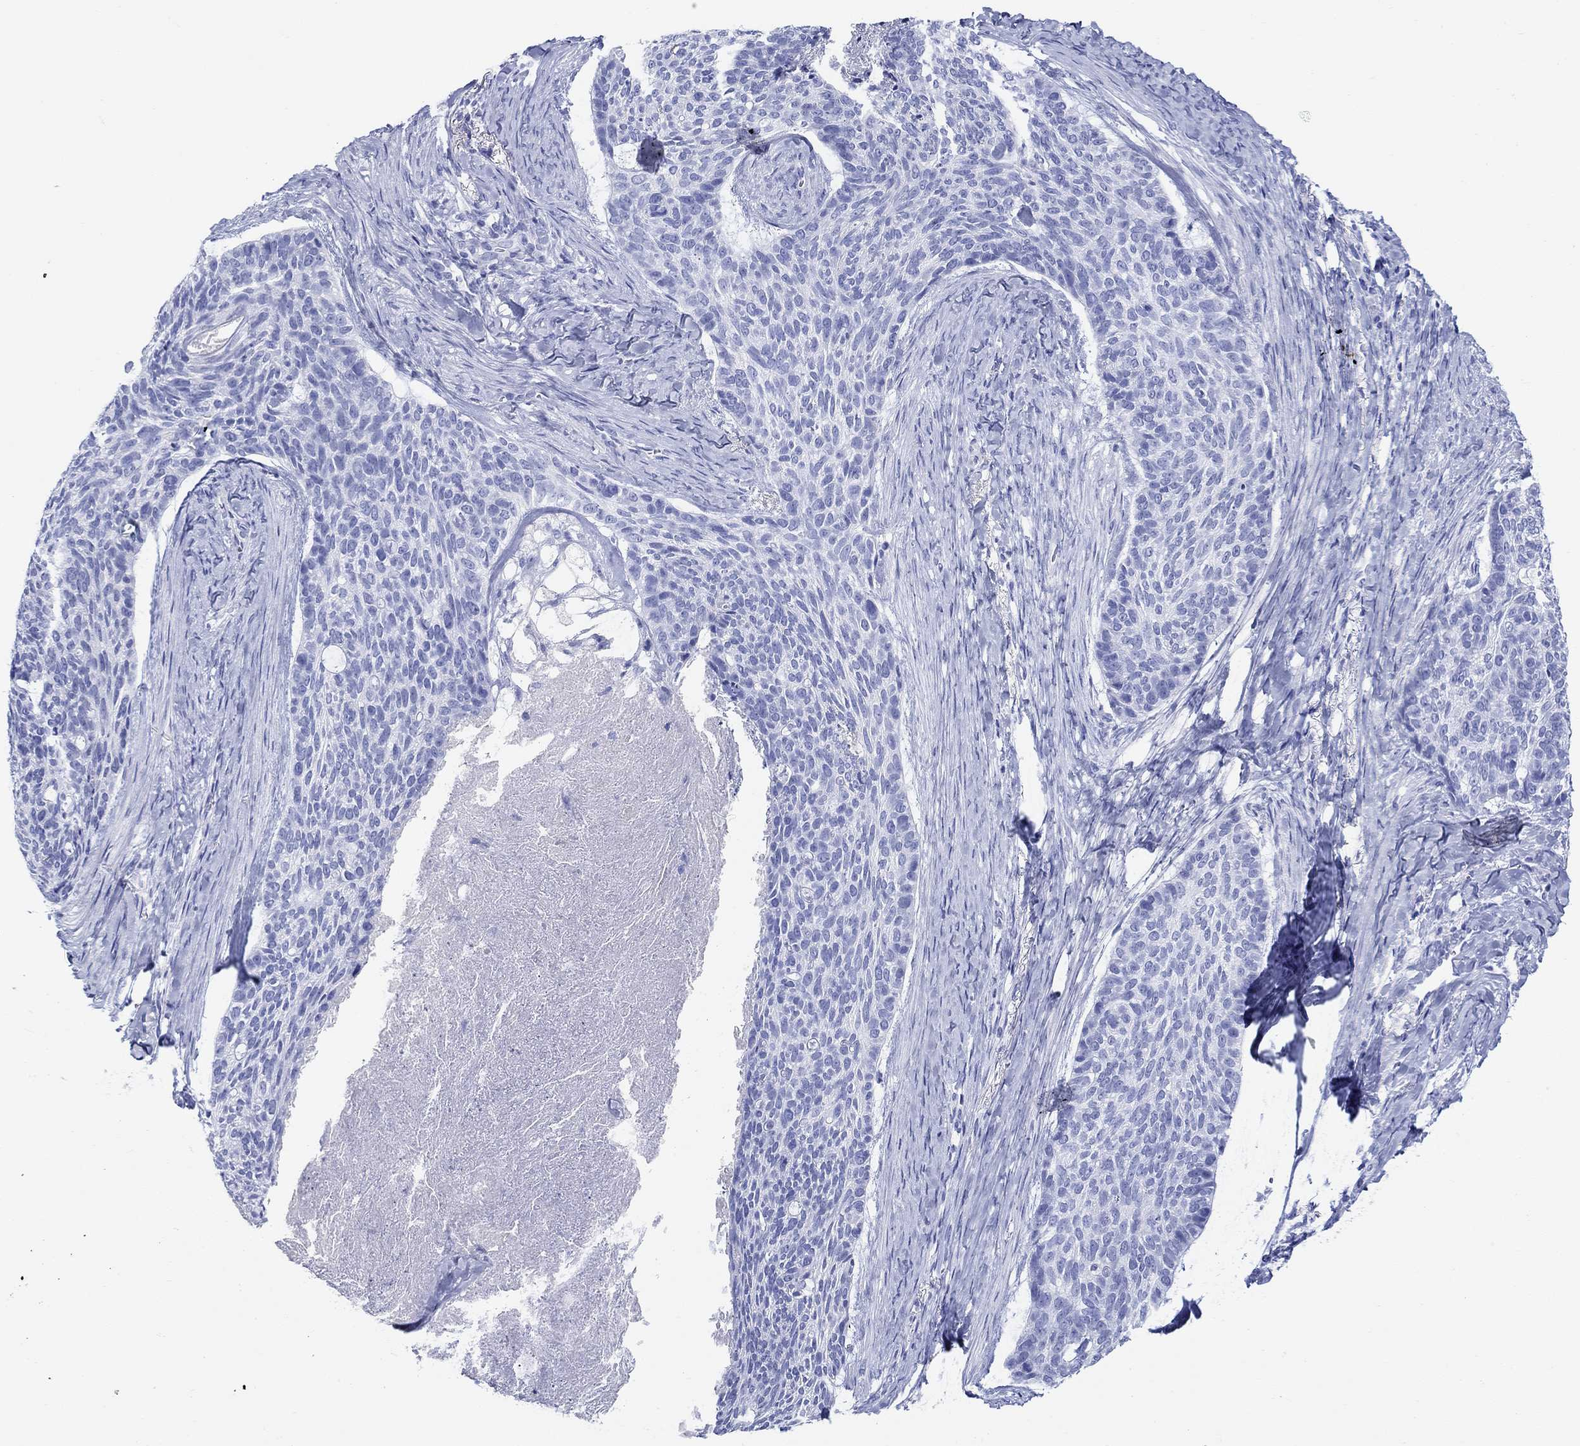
{"staining": {"intensity": "negative", "quantity": "none", "location": "none"}, "tissue": "skin cancer", "cell_type": "Tumor cells", "image_type": "cancer", "snomed": [{"axis": "morphology", "description": "Basal cell carcinoma"}, {"axis": "topography", "description": "Skin"}], "caption": "The micrograph exhibits no significant staining in tumor cells of skin basal cell carcinoma. The staining was performed using DAB to visualize the protein expression in brown, while the nuclei were stained in blue with hematoxylin (Magnification: 20x).", "gene": "CRYGS", "patient": {"sex": "female", "age": 69}}